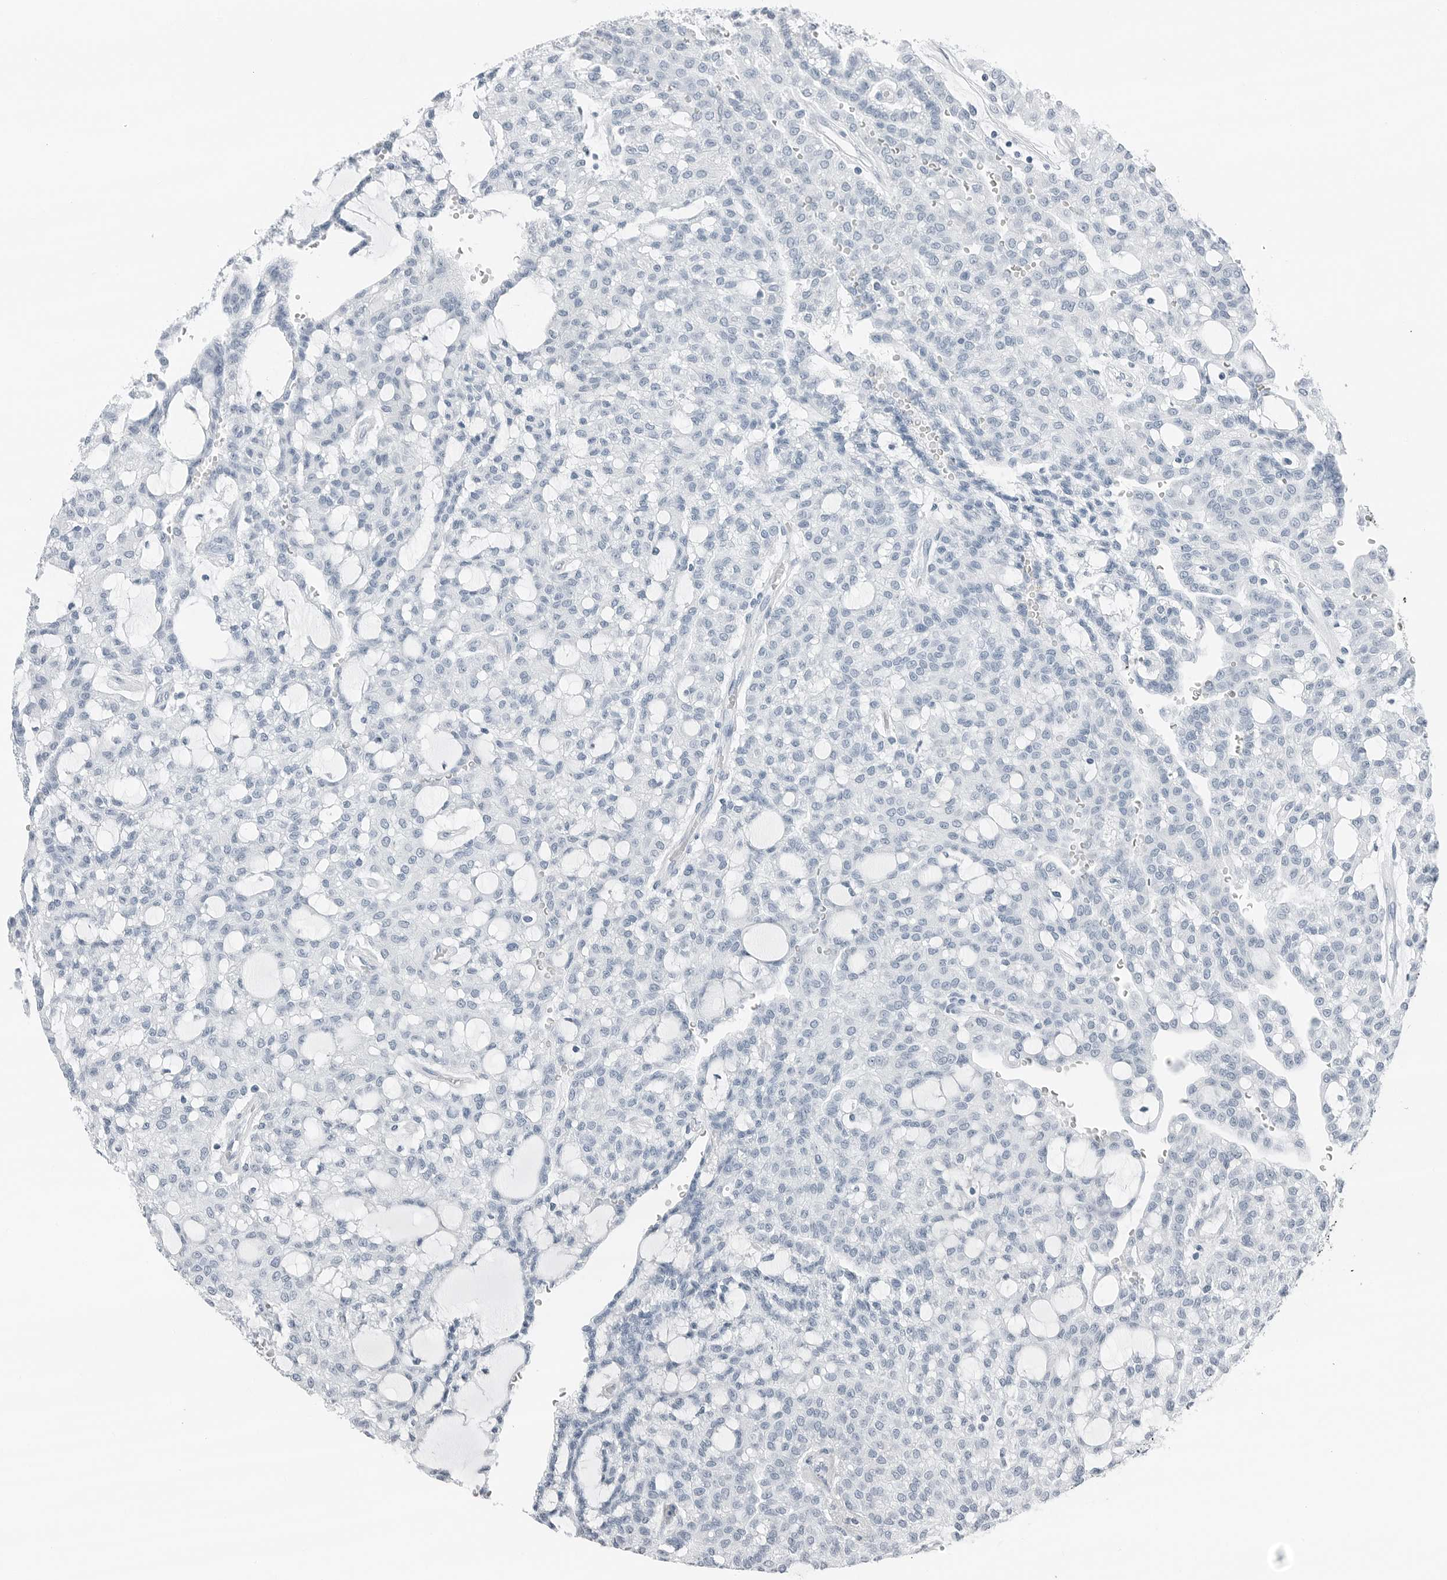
{"staining": {"intensity": "negative", "quantity": "none", "location": "none"}, "tissue": "renal cancer", "cell_type": "Tumor cells", "image_type": "cancer", "snomed": [{"axis": "morphology", "description": "Adenocarcinoma, NOS"}, {"axis": "topography", "description": "Kidney"}], "caption": "Tumor cells show no significant protein positivity in renal cancer (adenocarcinoma). (DAB immunohistochemistry, high magnification).", "gene": "SLPI", "patient": {"sex": "male", "age": 63}}